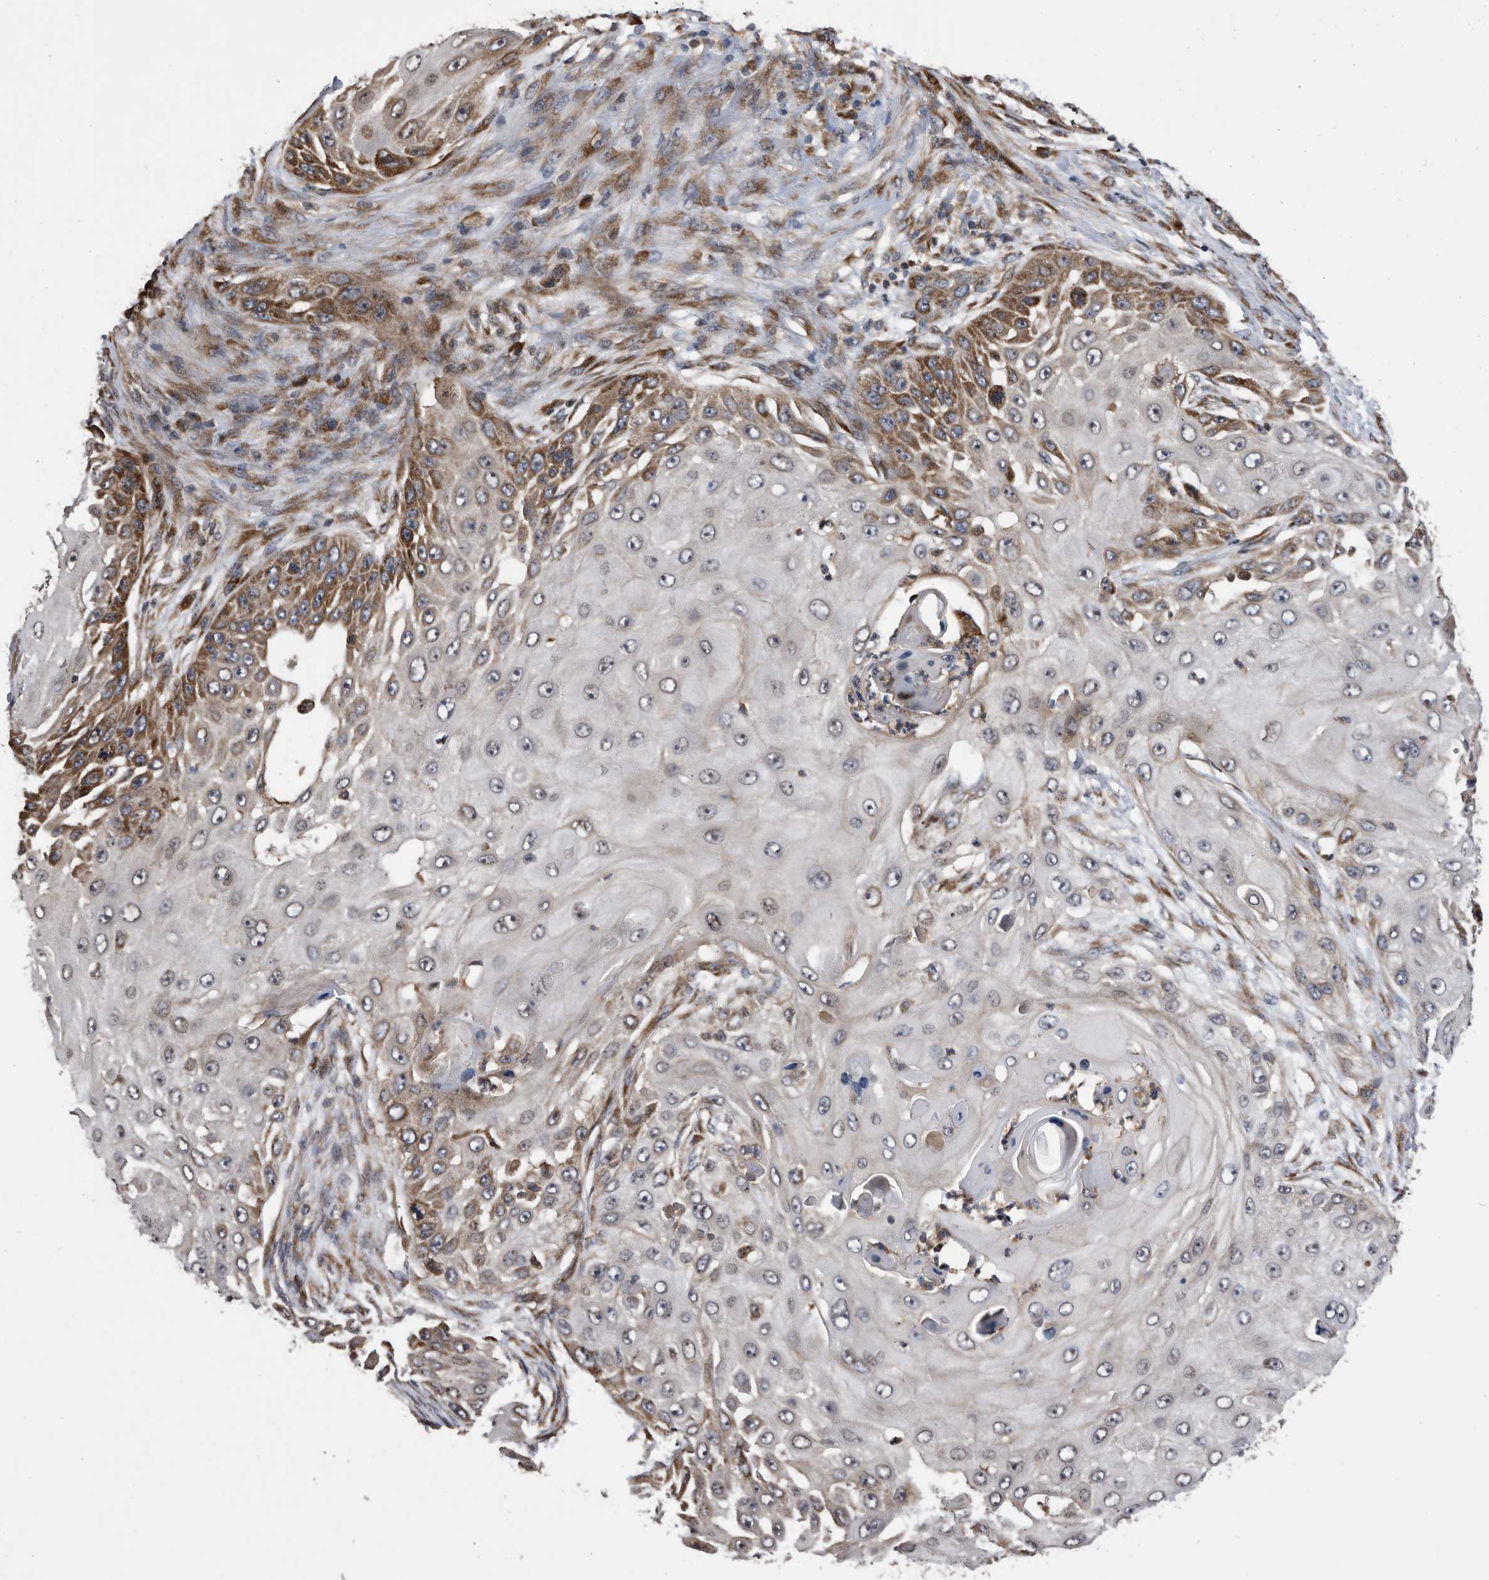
{"staining": {"intensity": "moderate", "quantity": "<25%", "location": "cytoplasmic/membranous"}, "tissue": "skin cancer", "cell_type": "Tumor cells", "image_type": "cancer", "snomed": [{"axis": "morphology", "description": "Squamous cell carcinoma, NOS"}, {"axis": "topography", "description": "Skin"}], "caption": "Moderate cytoplasmic/membranous expression for a protein is identified in approximately <25% of tumor cells of skin squamous cell carcinoma using immunohistochemistry.", "gene": "SERINC2", "patient": {"sex": "female", "age": 44}}